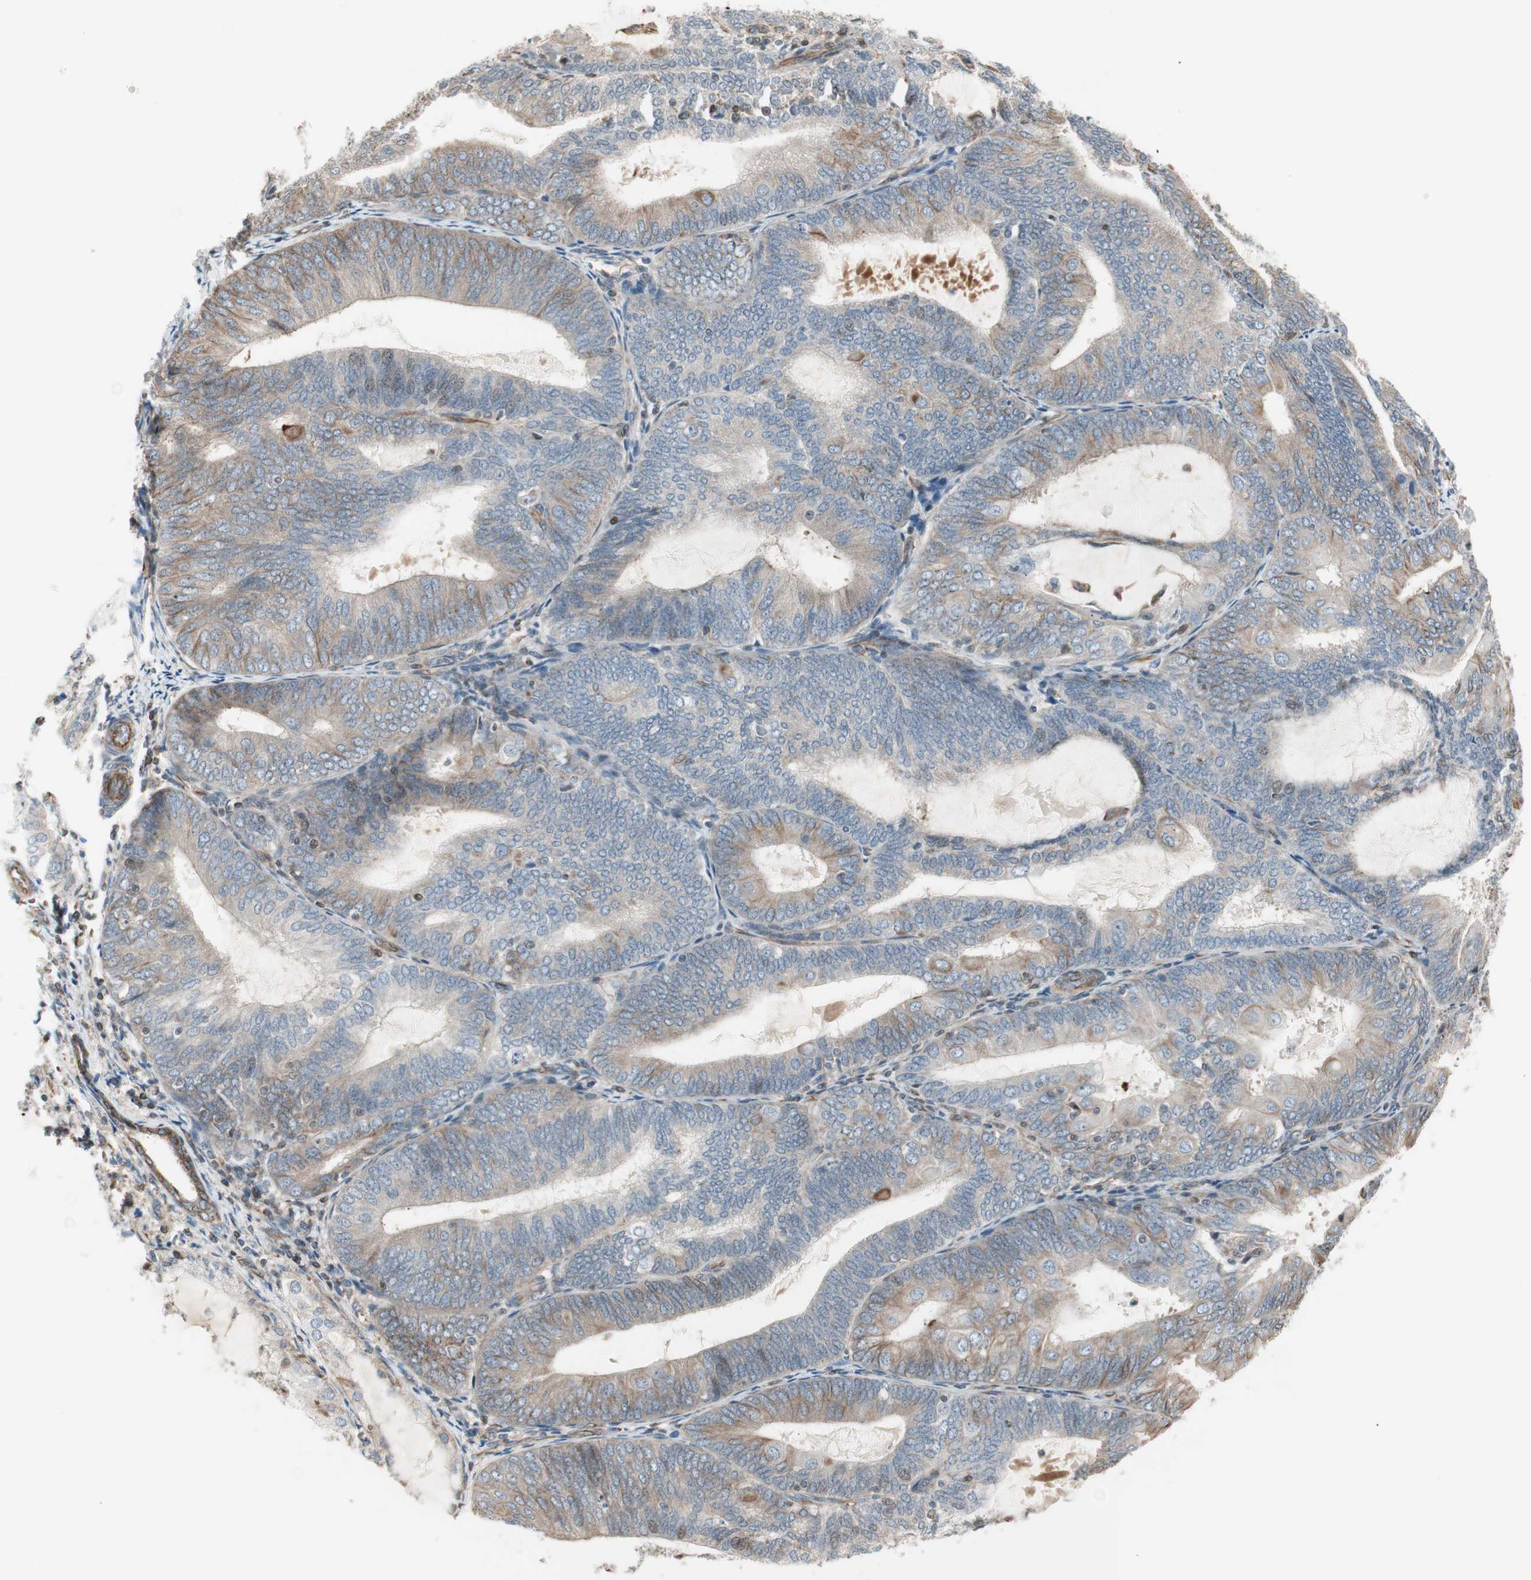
{"staining": {"intensity": "weak", "quantity": "25%-75%", "location": "cytoplasmic/membranous"}, "tissue": "endometrial cancer", "cell_type": "Tumor cells", "image_type": "cancer", "snomed": [{"axis": "morphology", "description": "Adenocarcinoma, NOS"}, {"axis": "topography", "description": "Endometrium"}], "caption": "Adenocarcinoma (endometrial) was stained to show a protein in brown. There is low levels of weak cytoplasmic/membranous staining in about 25%-75% of tumor cells. Immunohistochemistry (ihc) stains the protein of interest in brown and the nuclei are stained blue.", "gene": "MAD2L2", "patient": {"sex": "female", "age": 81}}